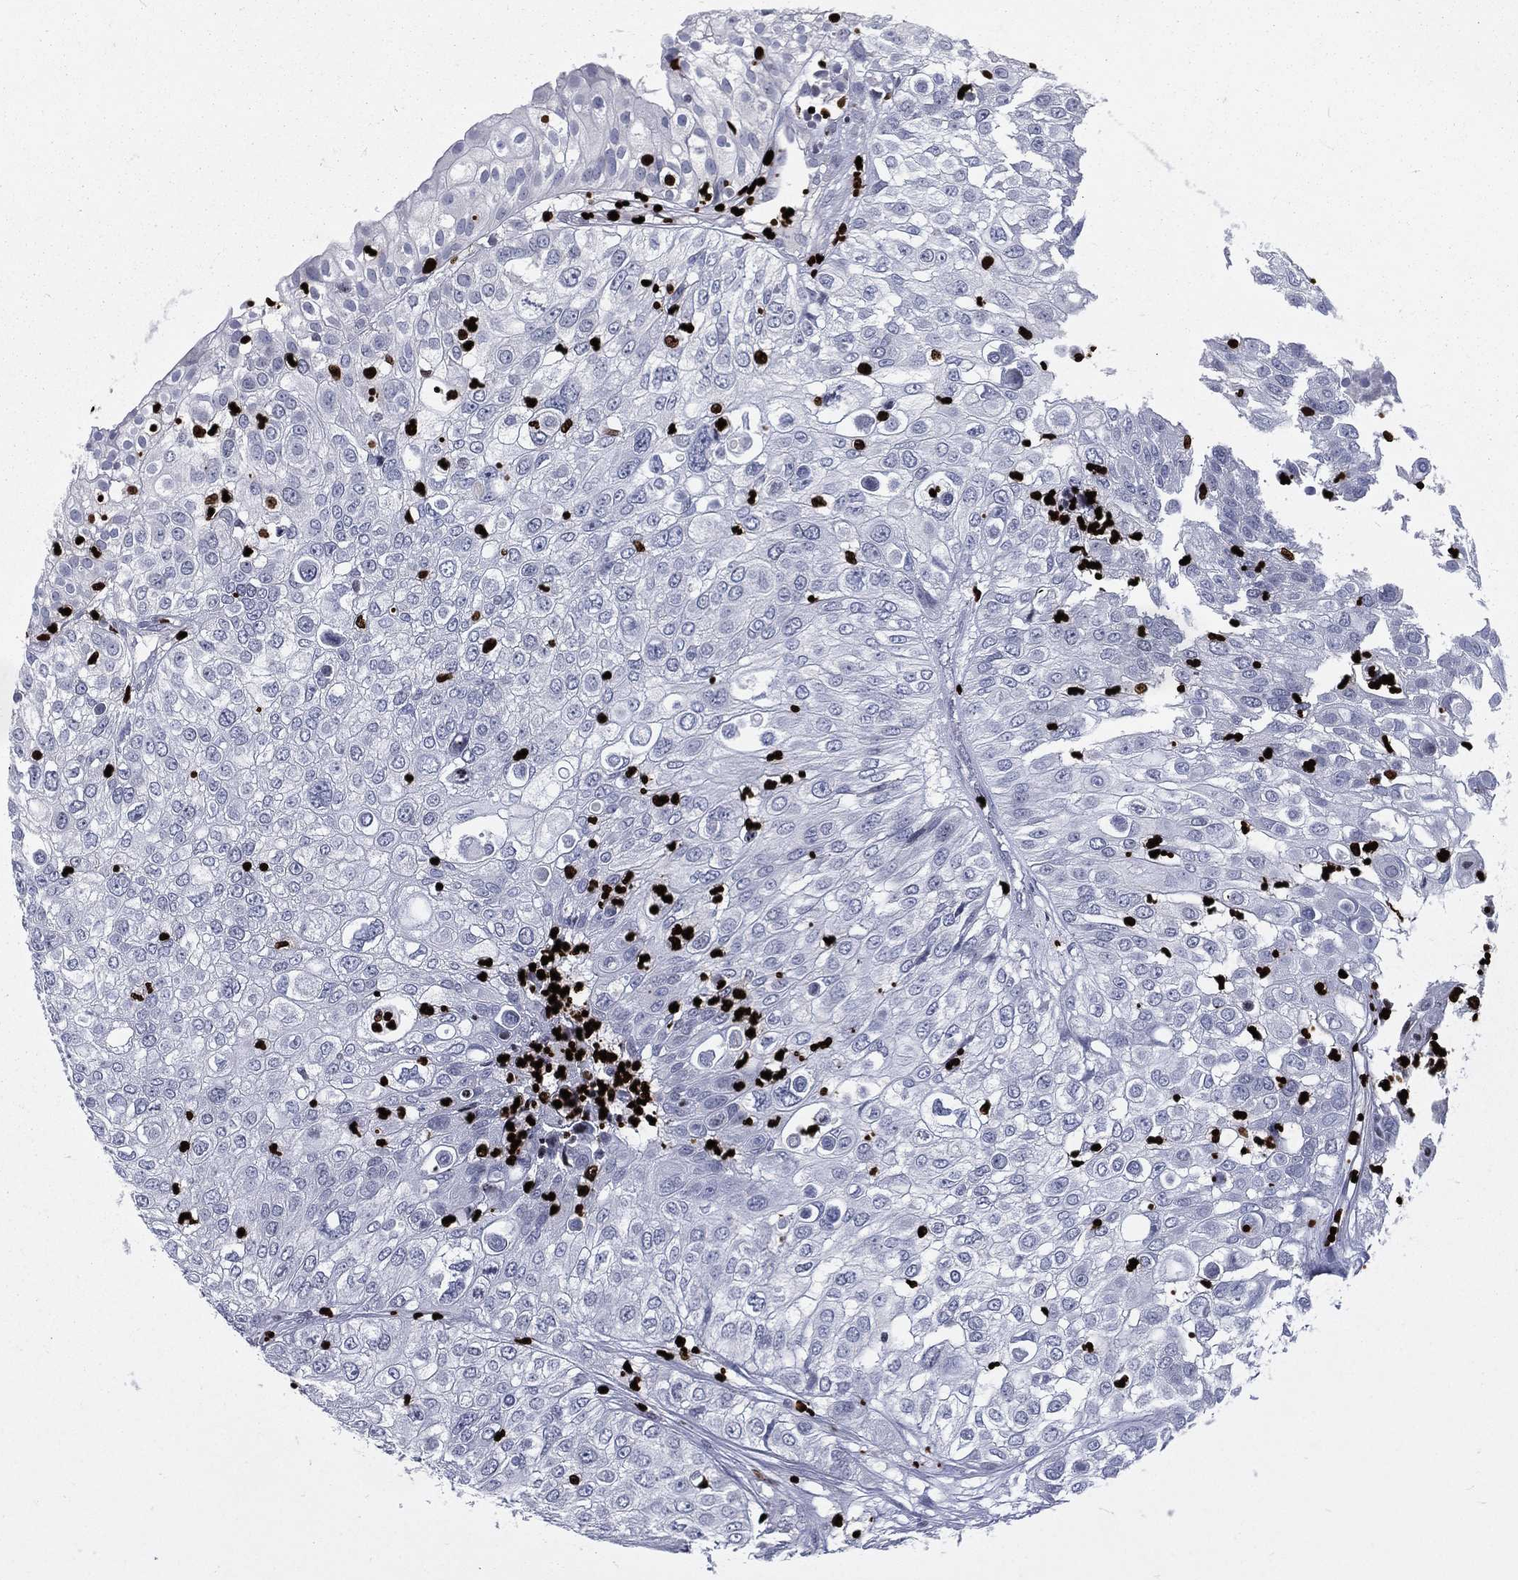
{"staining": {"intensity": "negative", "quantity": "none", "location": "none"}, "tissue": "urothelial cancer", "cell_type": "Tumor cells", "image_type": "cancer", "snomed": [{"axis": "morphology", "description": "Urothelial carcinoma, High grade"}, {"axis": "topography", "description": "Urinary bladder"}], "caption": "Immunohistochemistry (IHC) of human urothelial carcinoma (high-grade) shows no staining in tumor cells.", "gene": "MNDA", "patient": {"sex": "female", "age": 79}}